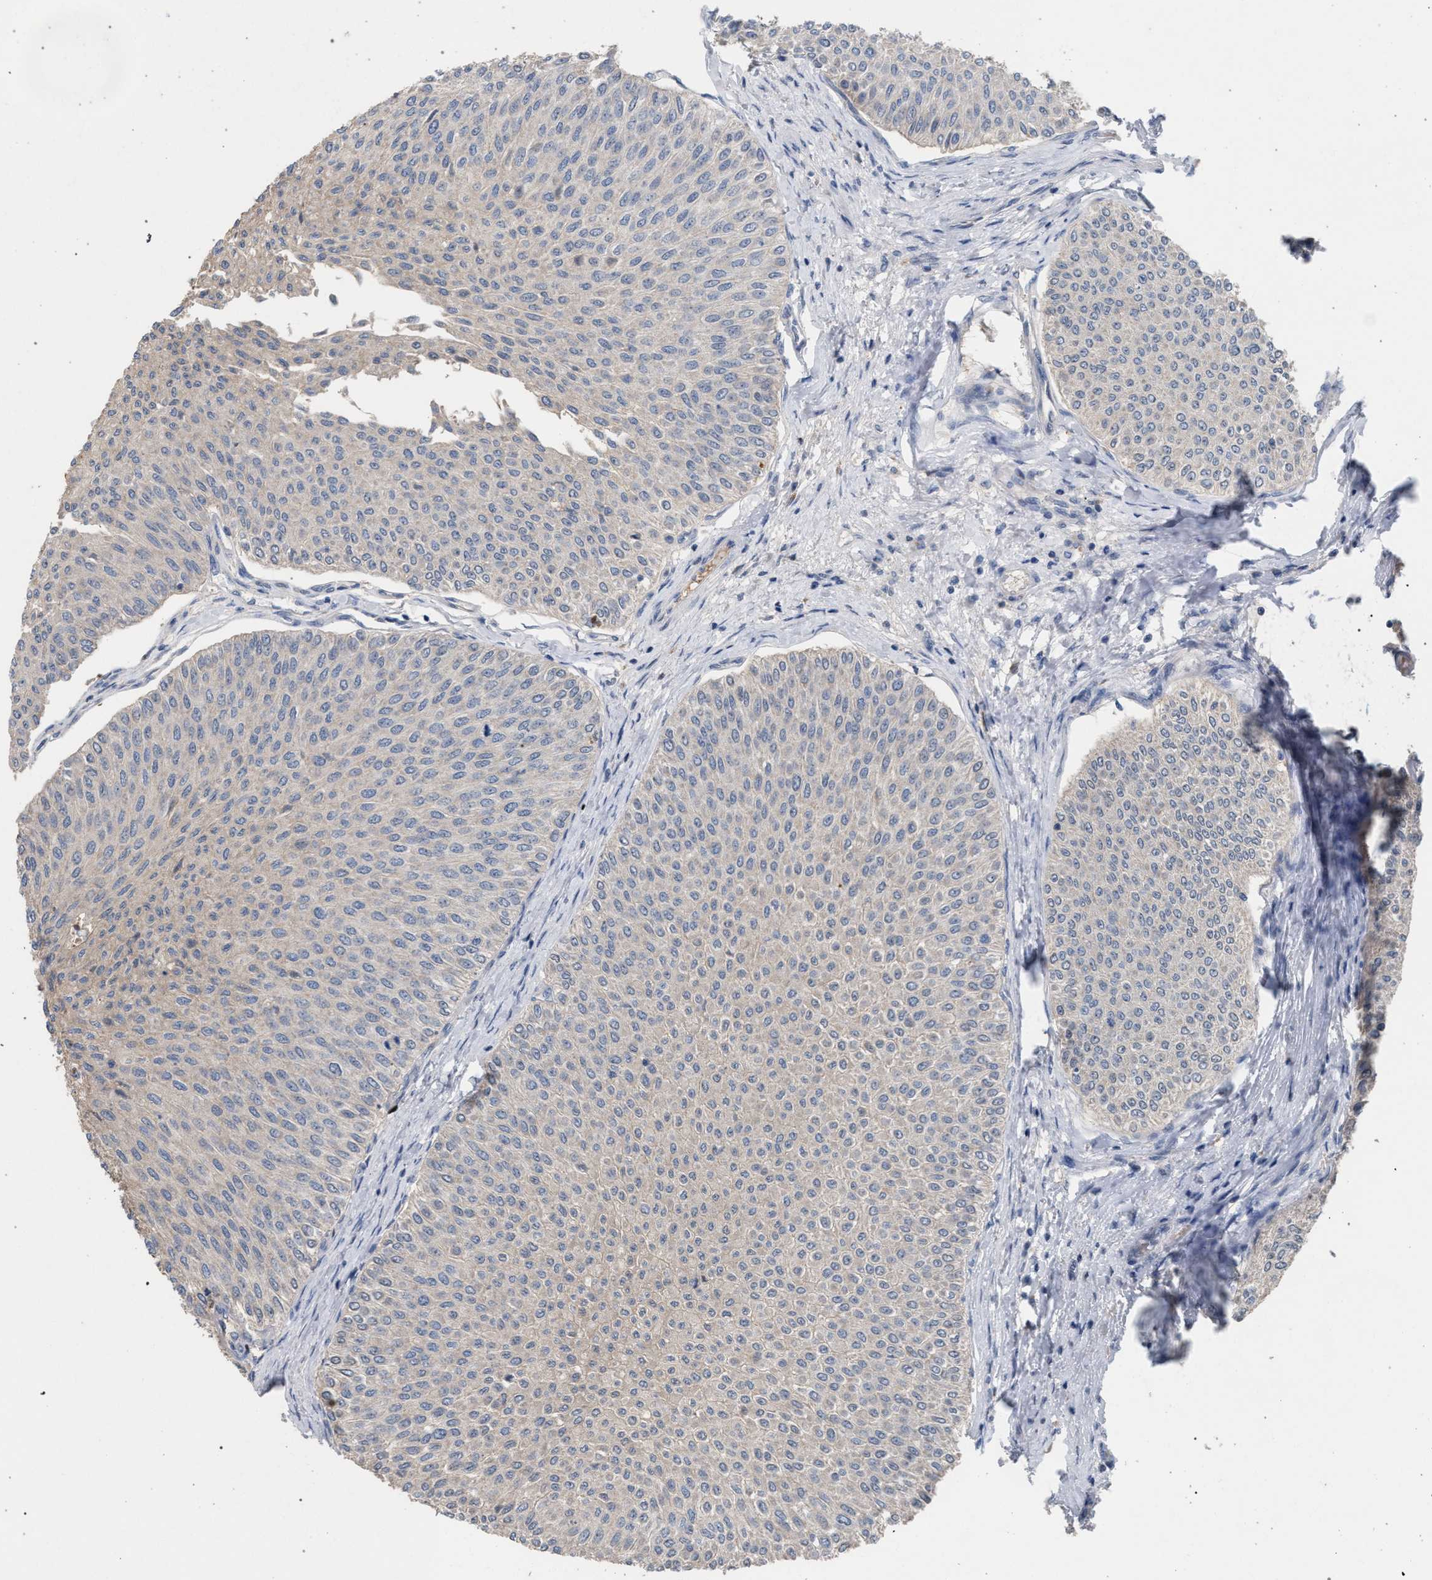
{"staining": {"intensity": "moderate", "quantity": "<25%", "location": "cytoplasmic/membranous,nuclear"}, "tissue": "urothelial cancer", "cell_type": "Tumor cells", "image_type": "cancer", "snomed": [{"axis": "morphology", "description": "Urothelial carcinoma, Low grade"}, {"axis": "topography", "description": "Urinary bladder"}], "caption": "Human urothelial cancer stained for a protein (brown) exhibits moderate cytoplasmic/membranous and nuclear positive positivity in approximately <25% of tumor cells.", "gene": "TECPR1", "patient": {"sex": "male", "age": 78}}